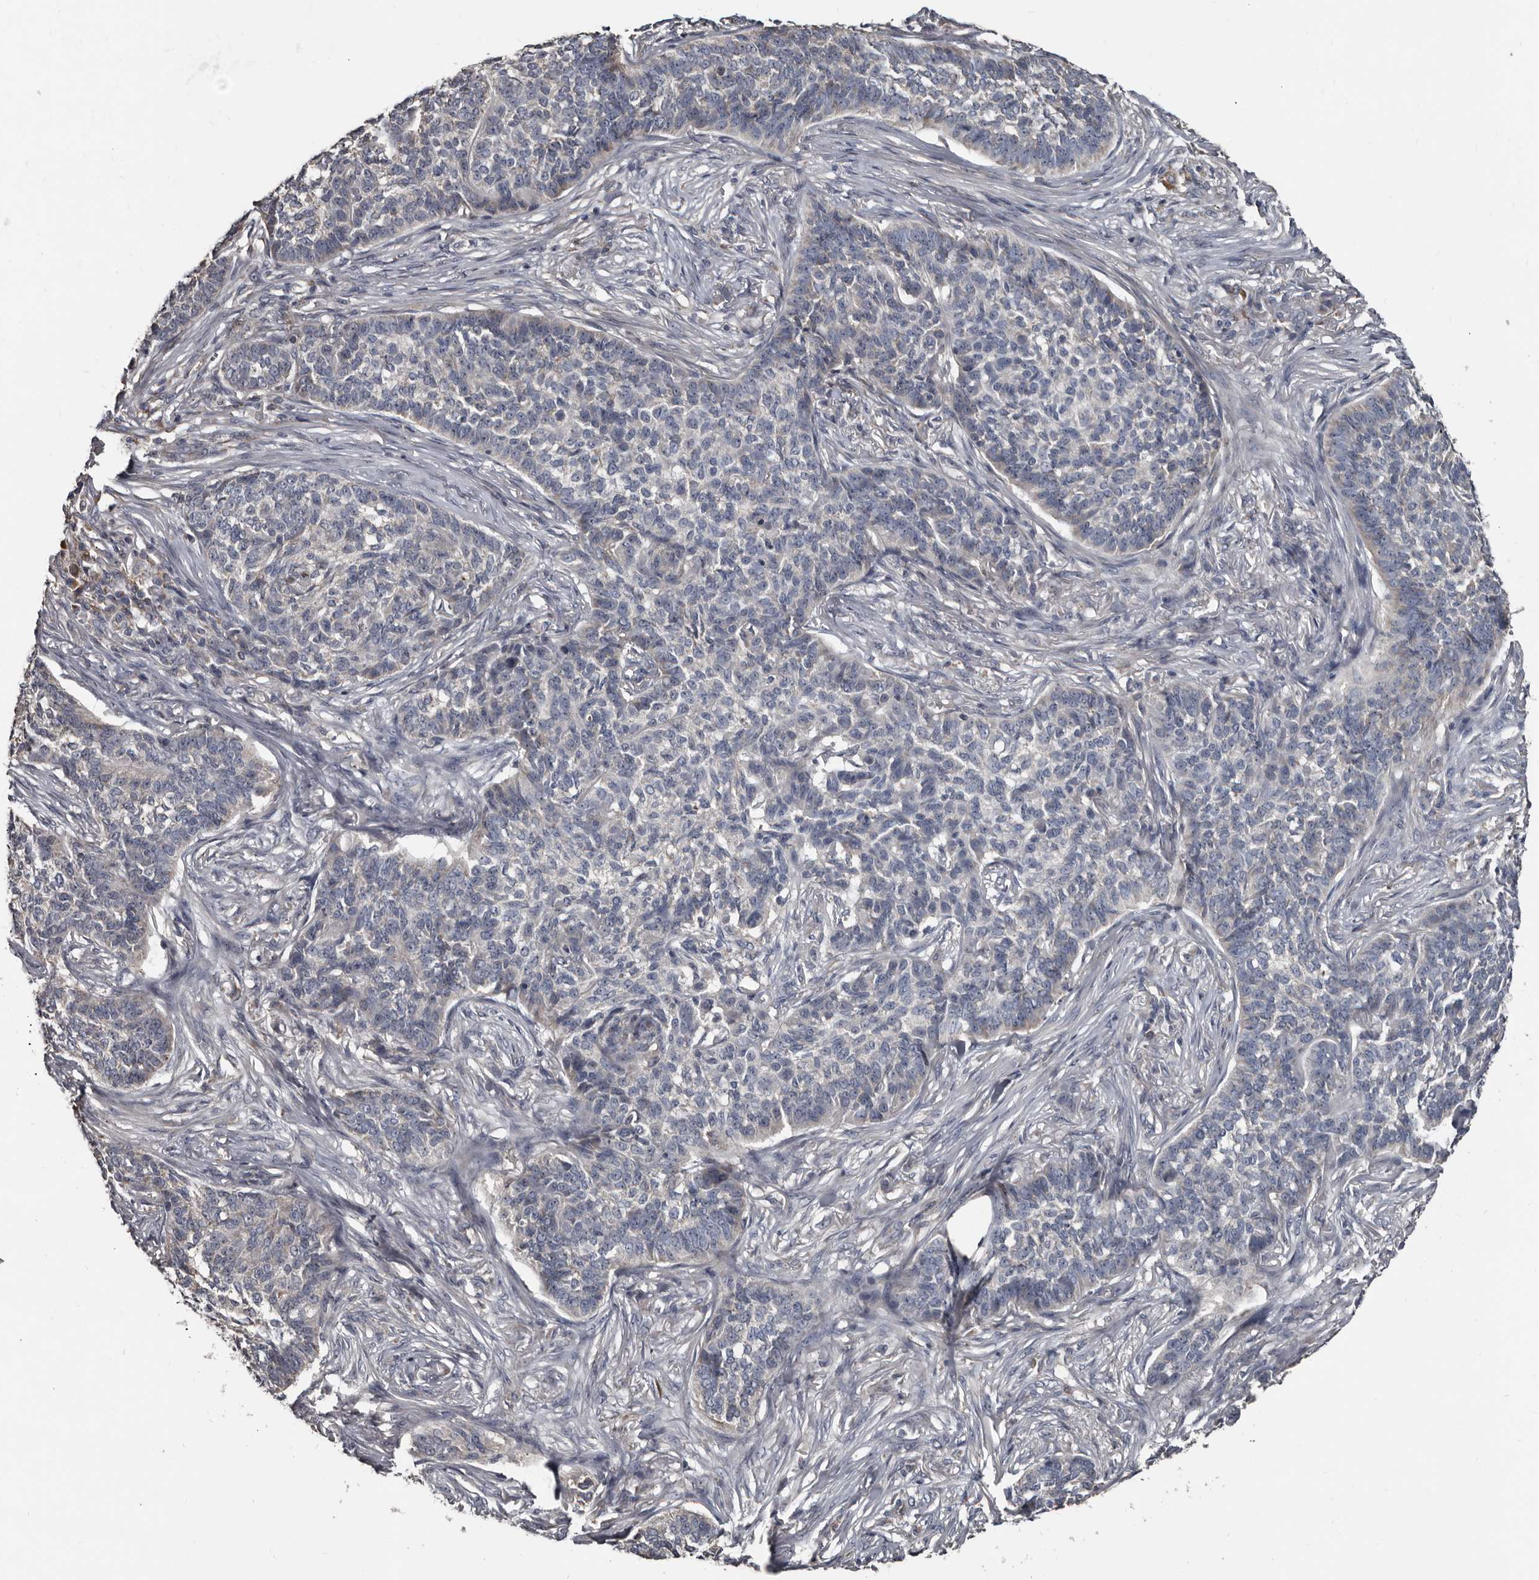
{"staining": {"intensity": "negative", "quantity": "none", "location": "none"}, "tissue": "skin cancer", "cell_type": "Tumor cells", "image_type": "cancer", "snomed": [{"axis": "morphology", "description": "Basal cell carcinoma"}, {"axis": "topography", "description": "Skin"}], "caption": "An immunohistochemistry (IHC) histopathology image of basal cell carcinoma (skin) is shown. There is no staining in tumor cells of basal cell carcinoma (skin).", "gene": "GREB1", "patient": {"sex": "male", "age": 85}}